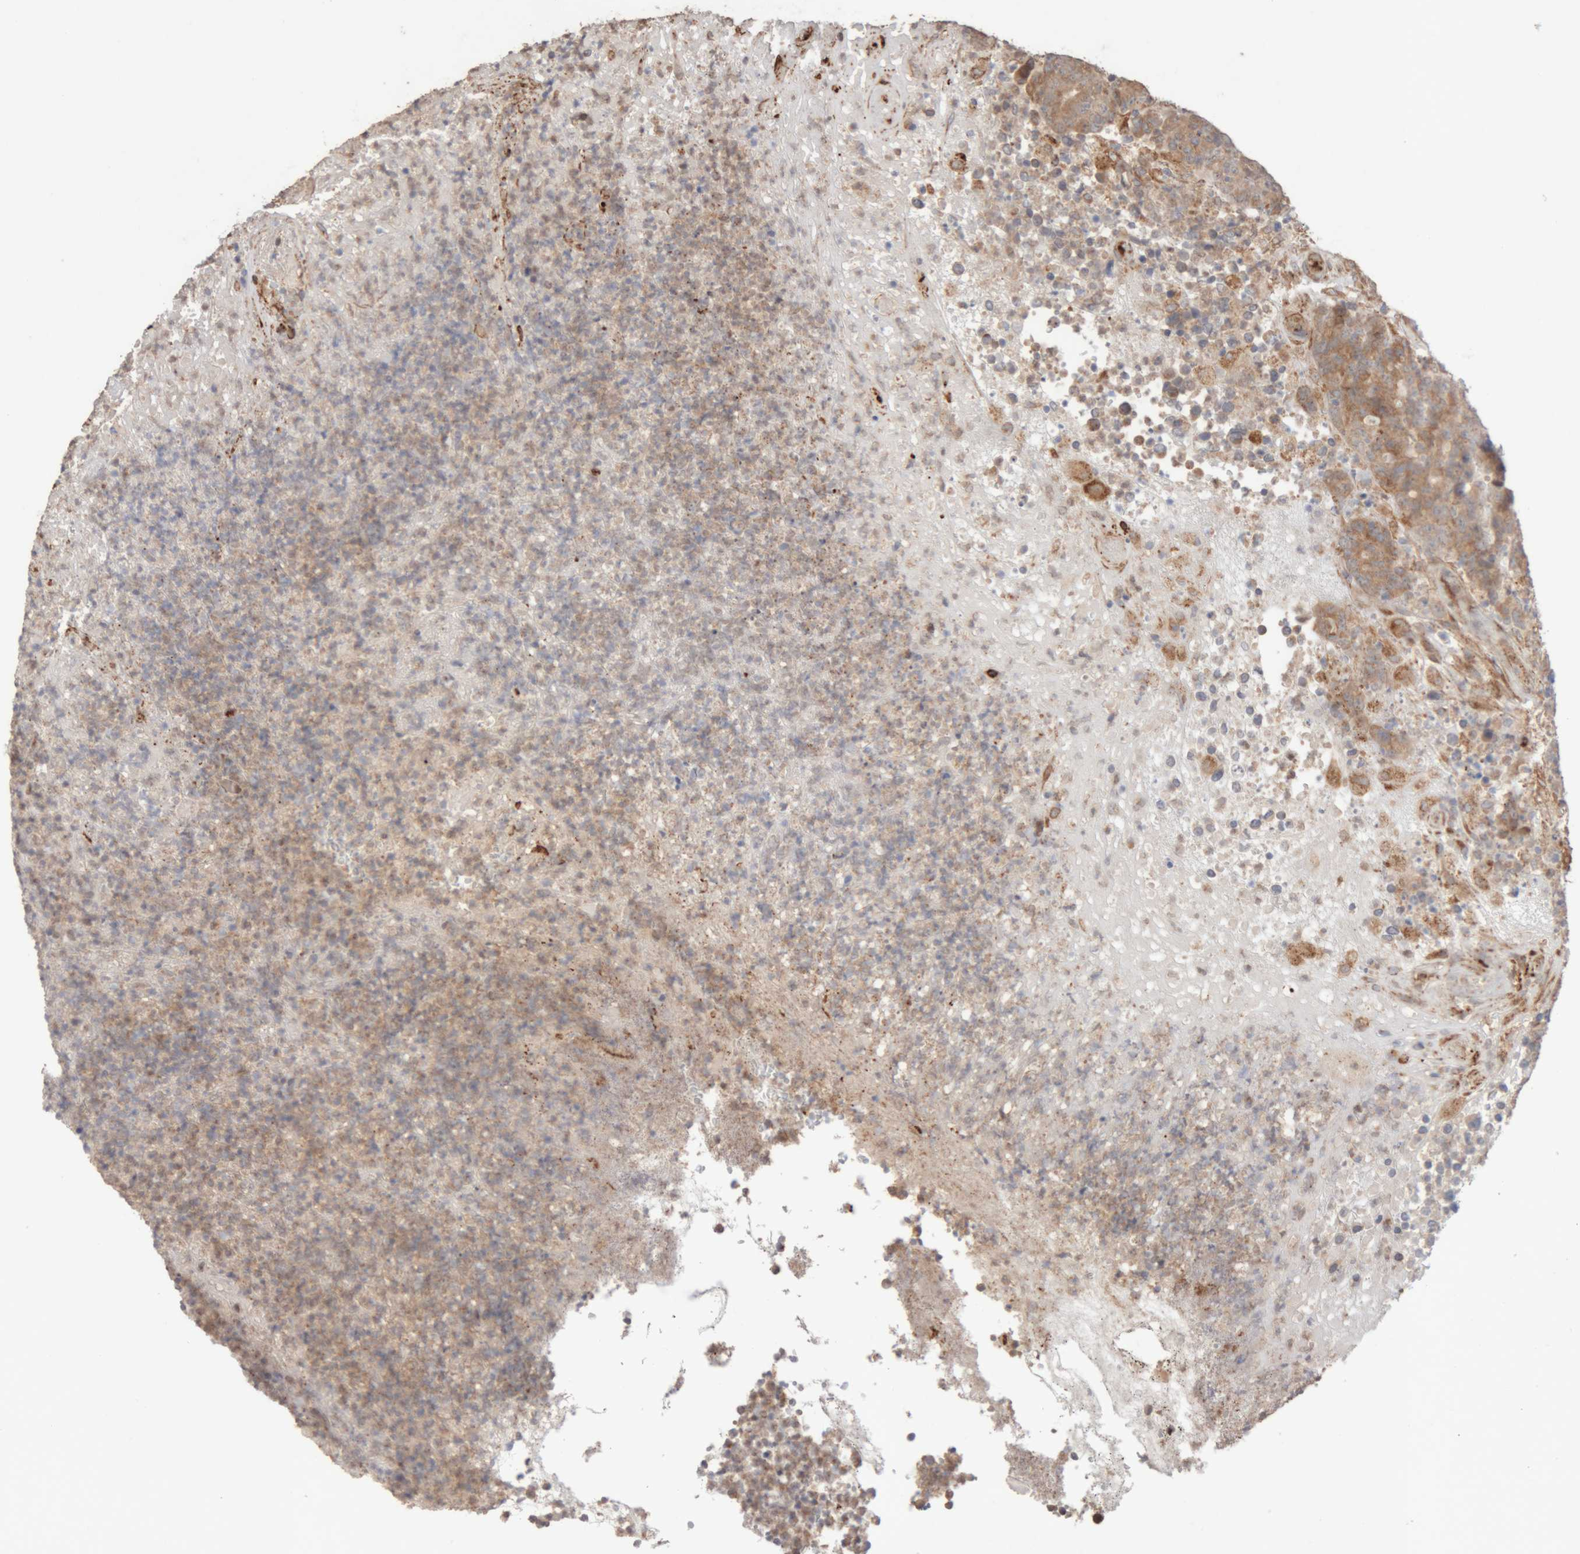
{"staining": {"intensity": "moderate", "quantity": ">75%", "location": "cytoplasmic/membranous"}, "tissue": "colorectal cancer", "cell_type": "Tumor cells", "image_type": "cancer", "snomed": [{"axis": "morphology", "description": "Normal tissue, NOS"}, {"axis": "morphology", "description": "Adenocarcinoma, NOS"}, {"axis": "topography", "description": "Colon"}], "caption": "Moderate cytoplasmic/membranous protein staining is identified in approximately >75% of tumor cells in colorectal cancer.", "gene": "RAB32", "patient": {"sex": "female", "age": 75}}